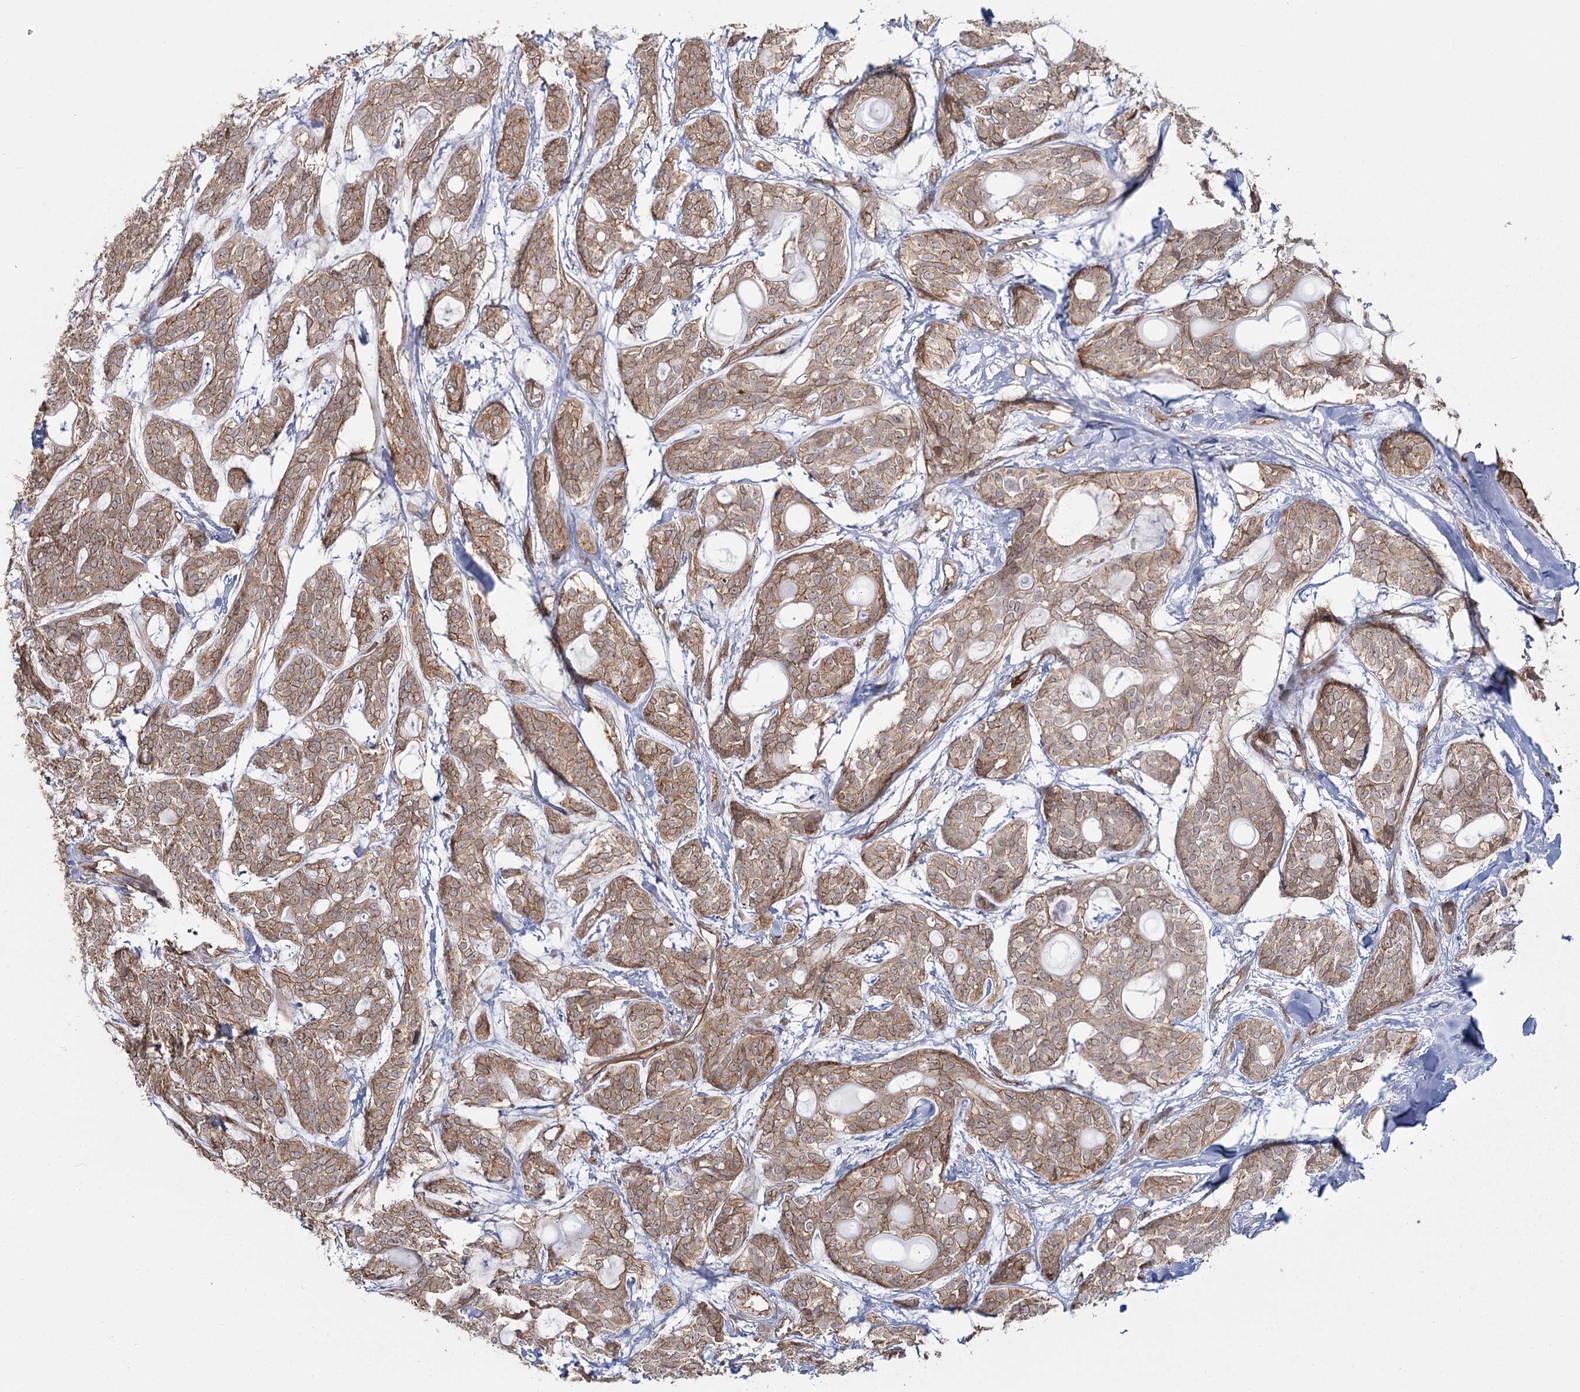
{"staining": {"intensity": "moderate", "quantity": ">75%", "location": "cytoplasmic/membranous"}, "tissue": "head and neck cancer", "cell_type": "Tumor cells", "image_type": "cancer", "snomed": [{"axis": "morphology", "description": "Adenocarcinoma, NOS"}, {"axis": "topography", "description": "Head-Neck"}], "caption": "This photomicrograph reveals immunohistochemistry (IHC) staining of head and neck adenocarcinoma, with medium moderate cytoplasmic/membranous positivity in approximately >75% of tumor cells.", "gene": "RPP14", "patient": {"sex": "male", "age": 66}}